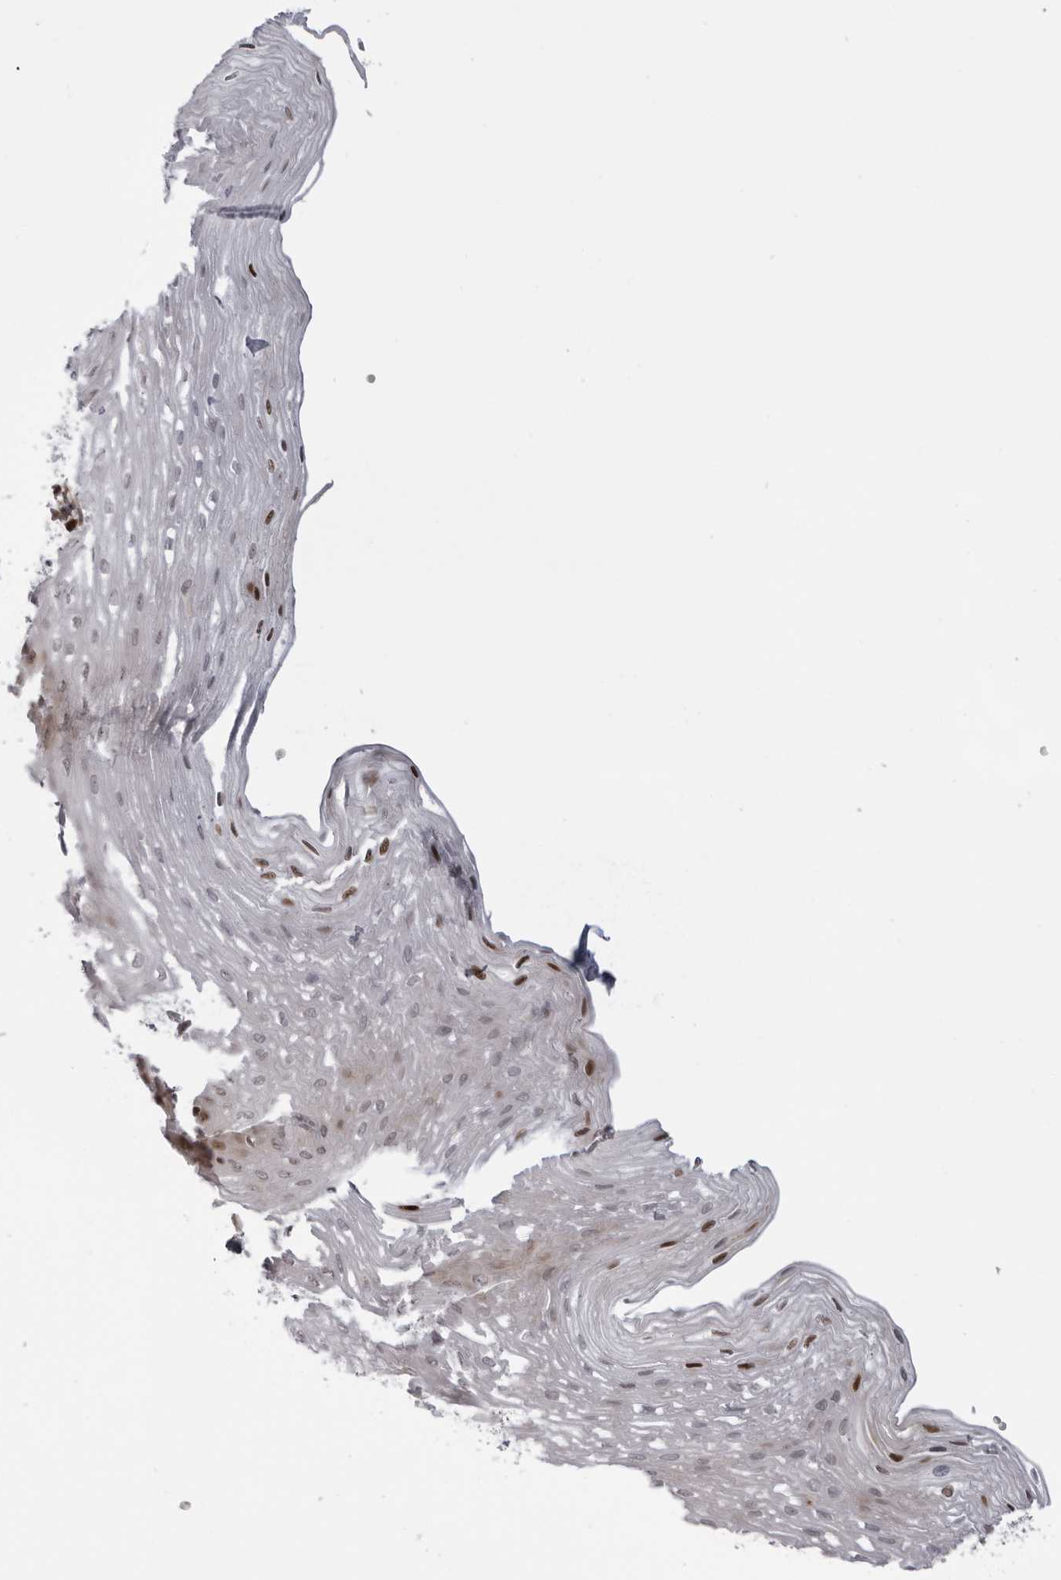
{"staining": {"intensity": "strong", "quantity": "25%-75%", "location": "nuclear"}, "tissue": "esophagus", "cell_type": "Squamous epithelial cells", "image_type": "normal", "snomed": [{"axis": "morphology", "description": "Normal tissue, NOS"}, {"axis": "topography", "description": "Esophagus"}], "caption": "Immunohistochemistry (IHC) histopathology image of normal esophagus: esophagus stained using immunohistochemistry exhibits high levels of strong protein expression localized specifically in the nuclear of squamous epithelial cells, appearing as a nuclear brown color.", "gene": "GCSAML", "patient": {"sex": "female", "age": 66}}